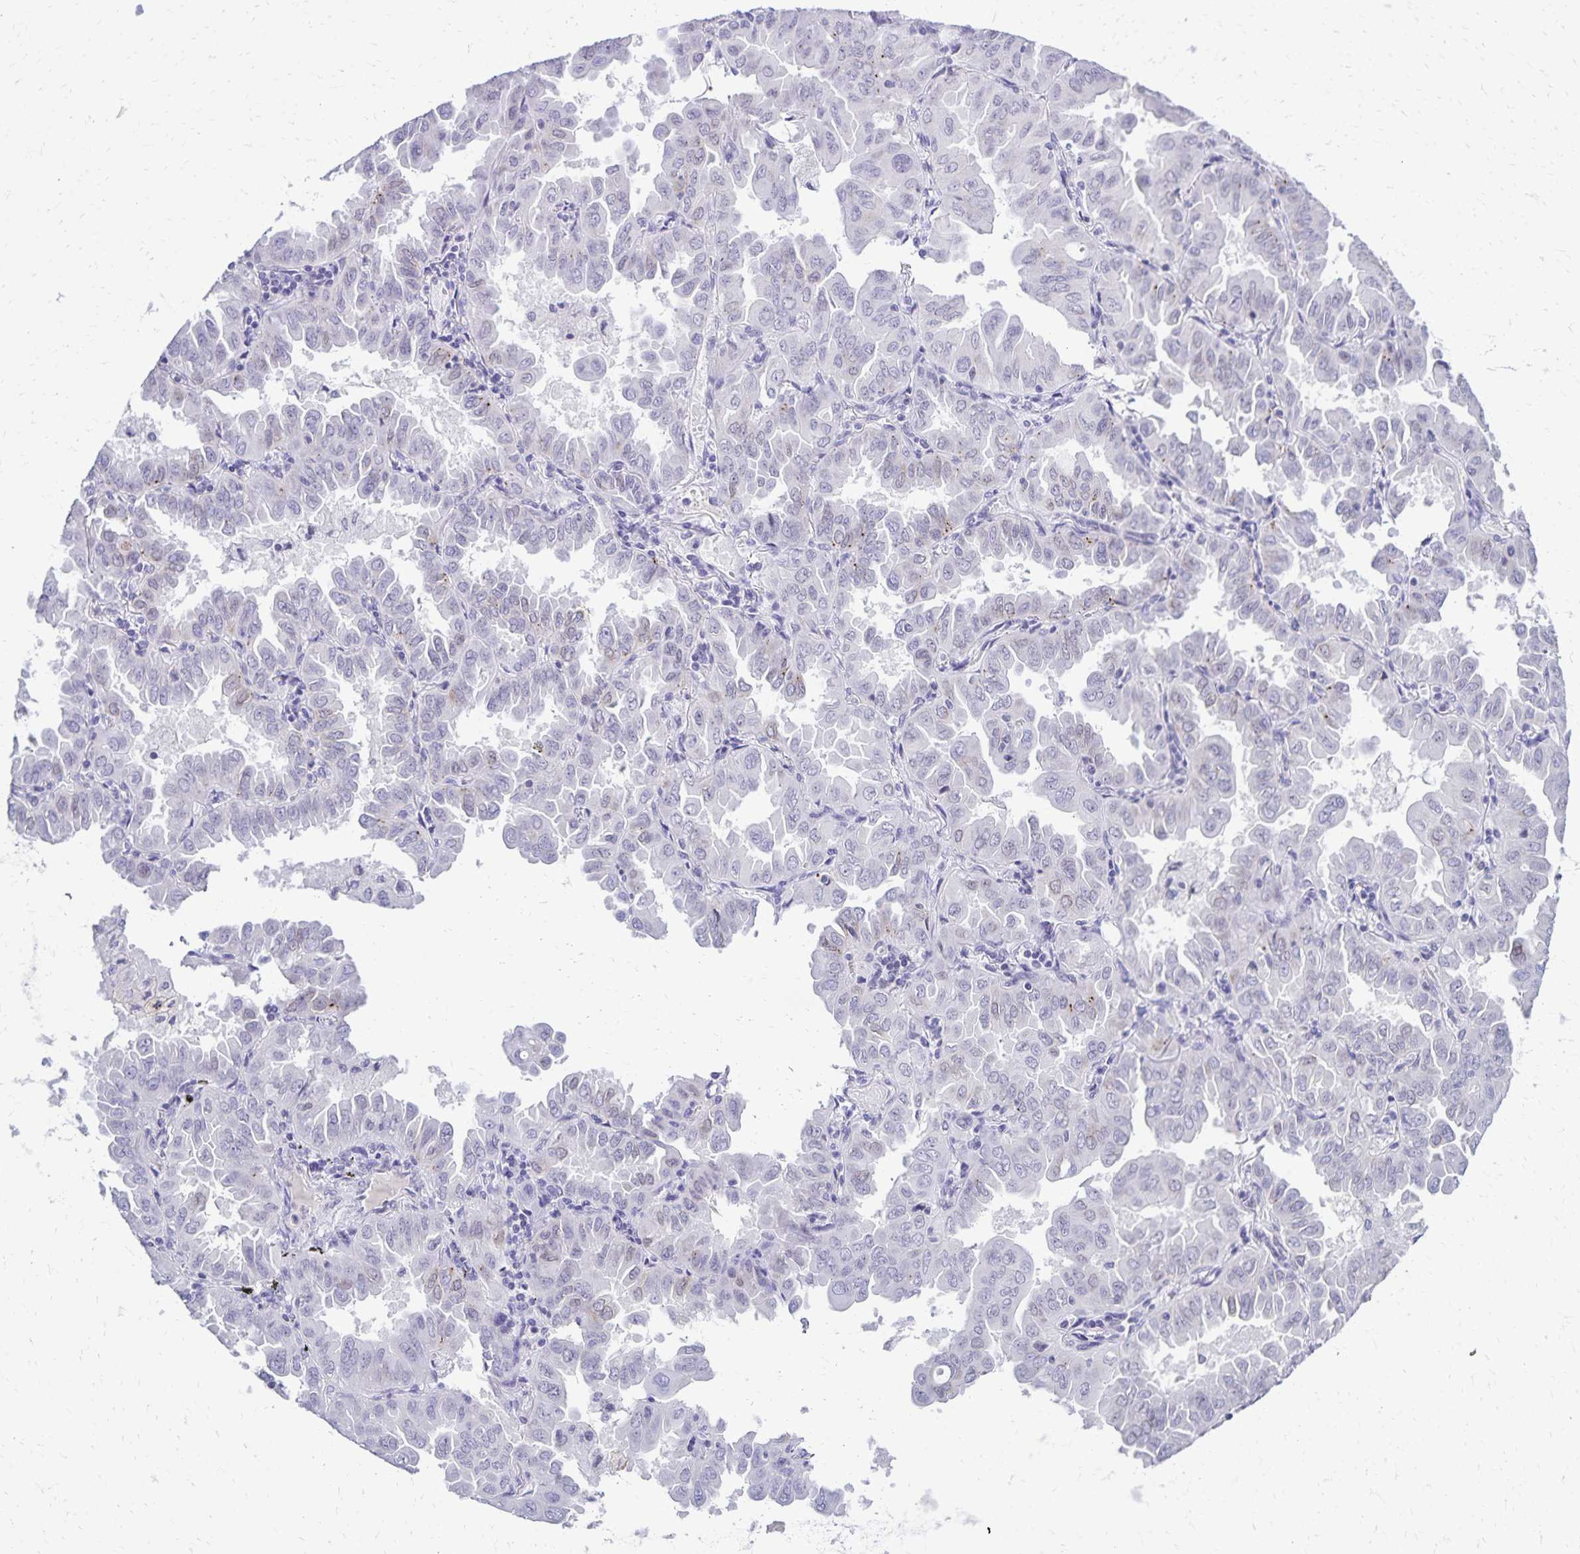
{"staining": {"intensity": "negative", "quantity": "none", "location": "none"}, "tissue": "lung cancer", "cell_type": "Tumor cells", "image_type": "cancer", "snomed": [{"axis": "morphology", "description": "Adenocarcinoma, NOS"}, {"axis": "topography", "description": "Lung"}], "caption": "Tumor cells show no significant protein expression in lung cancer (adenocarcinoma). Nuclei are stained in blue.", "gene": "FAM166C", "patient": {"sex": "male", "age": 64}}